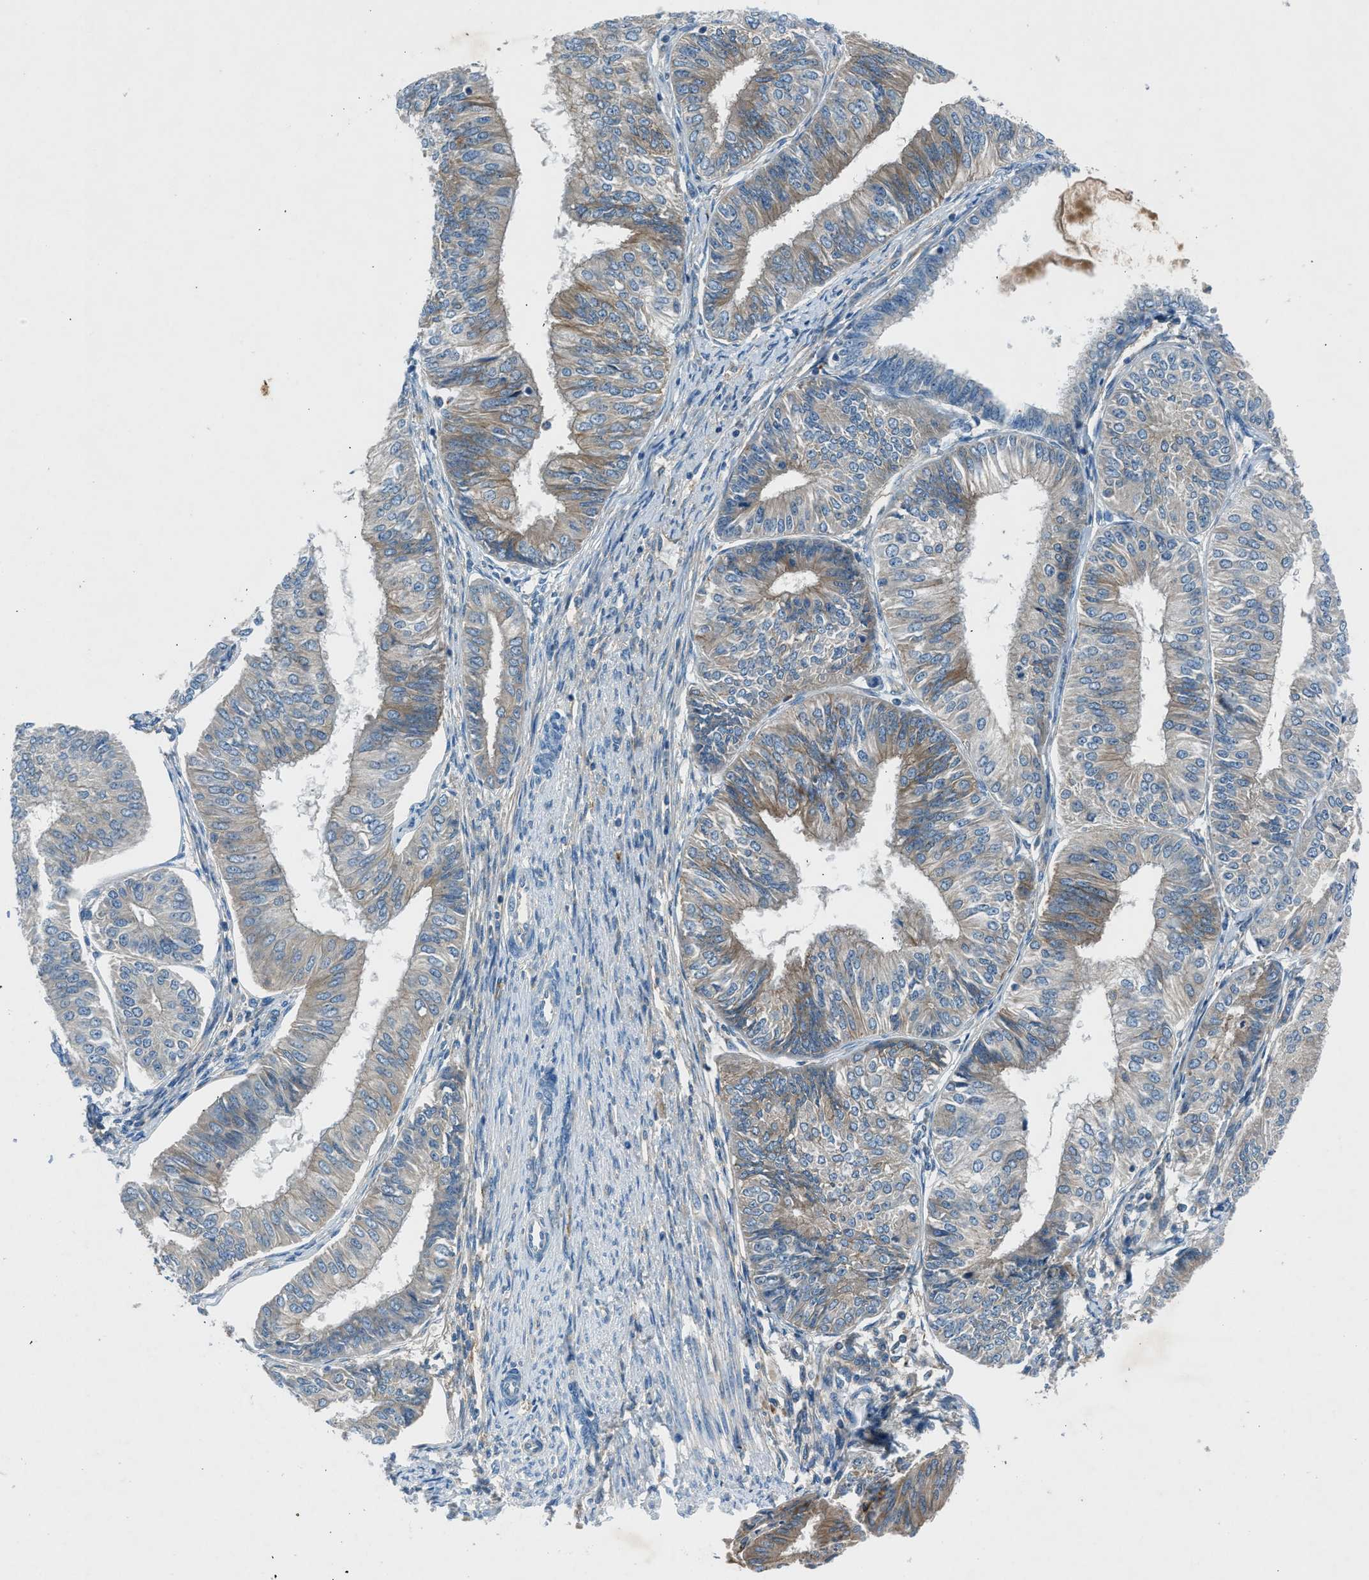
{"staining": {"intensity": "weak", "quantity": "25%-75%", "location": "cytoplasmic/membranous"}, "tissue": "endometrial cancer", "cell_type": "Tumor cells", "image_type": "cancer", "snomed": [{"axis": "morphology", "description": "Adenocarcinoma, NOS"}, {"axis": "topography", "description": "Endometrium"}], "caption": "This micrograph exhibits endometrial adenocarcinoma stained with immunohistochemistry to label a protein in brown. The cytoplasmic/membranous of tumor cells show weak positivity for the protein. Nuclei are counter-stained blue.", "gene": "BMP1", "patient": {"sex": "female", "age": 58}}